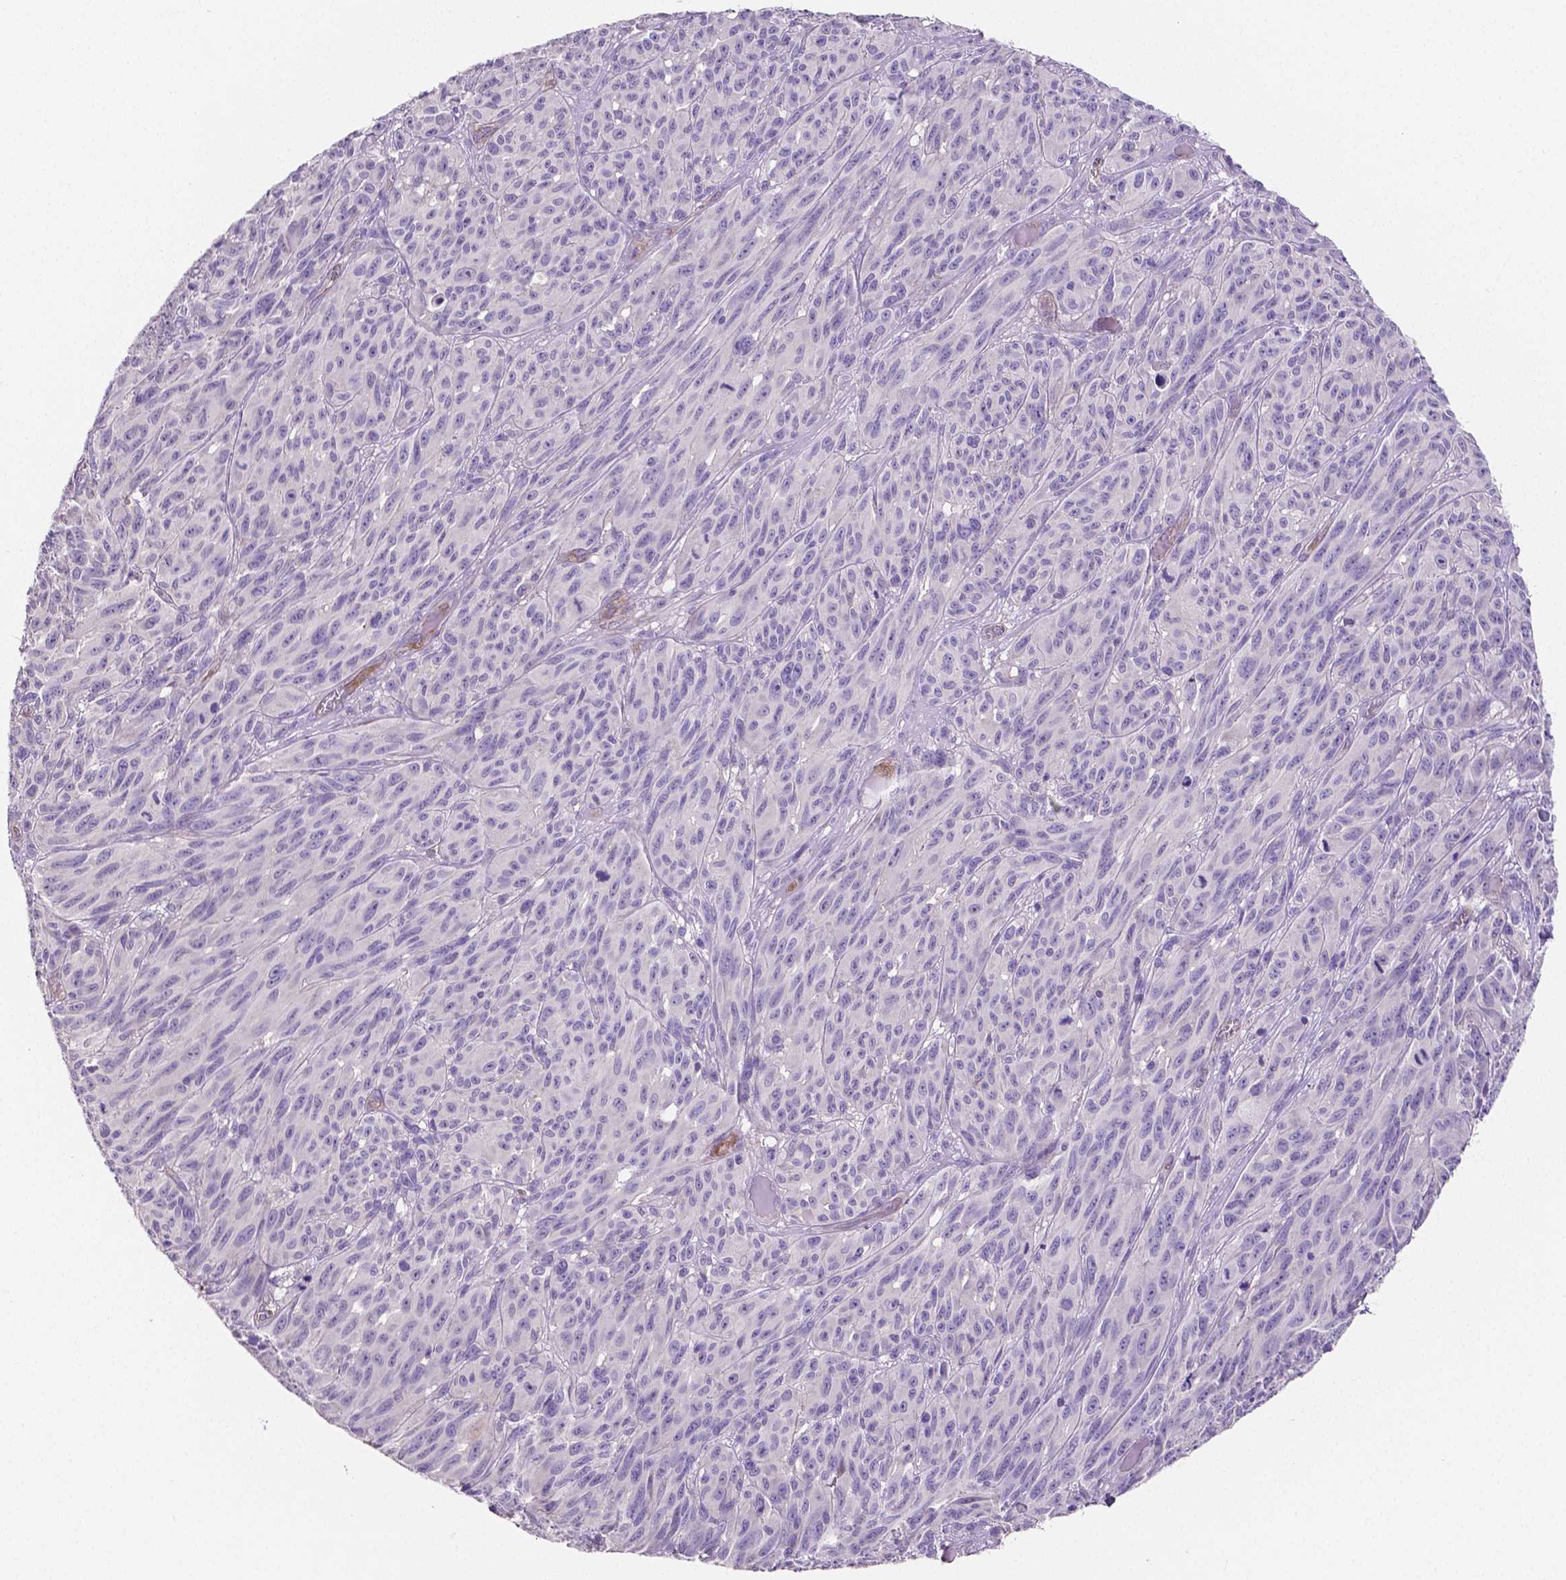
{"staining": {"intensity": "negative", "quantity": "none", "location": "none"}, "tissue": "melanoma", "cell_type": "Tumor cells", "image_type": "cancer", "snomed": [{"axis": "morphology", "description": "Malignant melanoma, NOS"}, {"axis": "topography", "description": "Vulva, labia, clitoris and Bartholin´s gland, NO"}], "caption": "Protein analysis of malignant melanoma displays no significant expression in tumor cells.", "gene": "MMP9", "patient": {"sex": "female", "age": 75}}